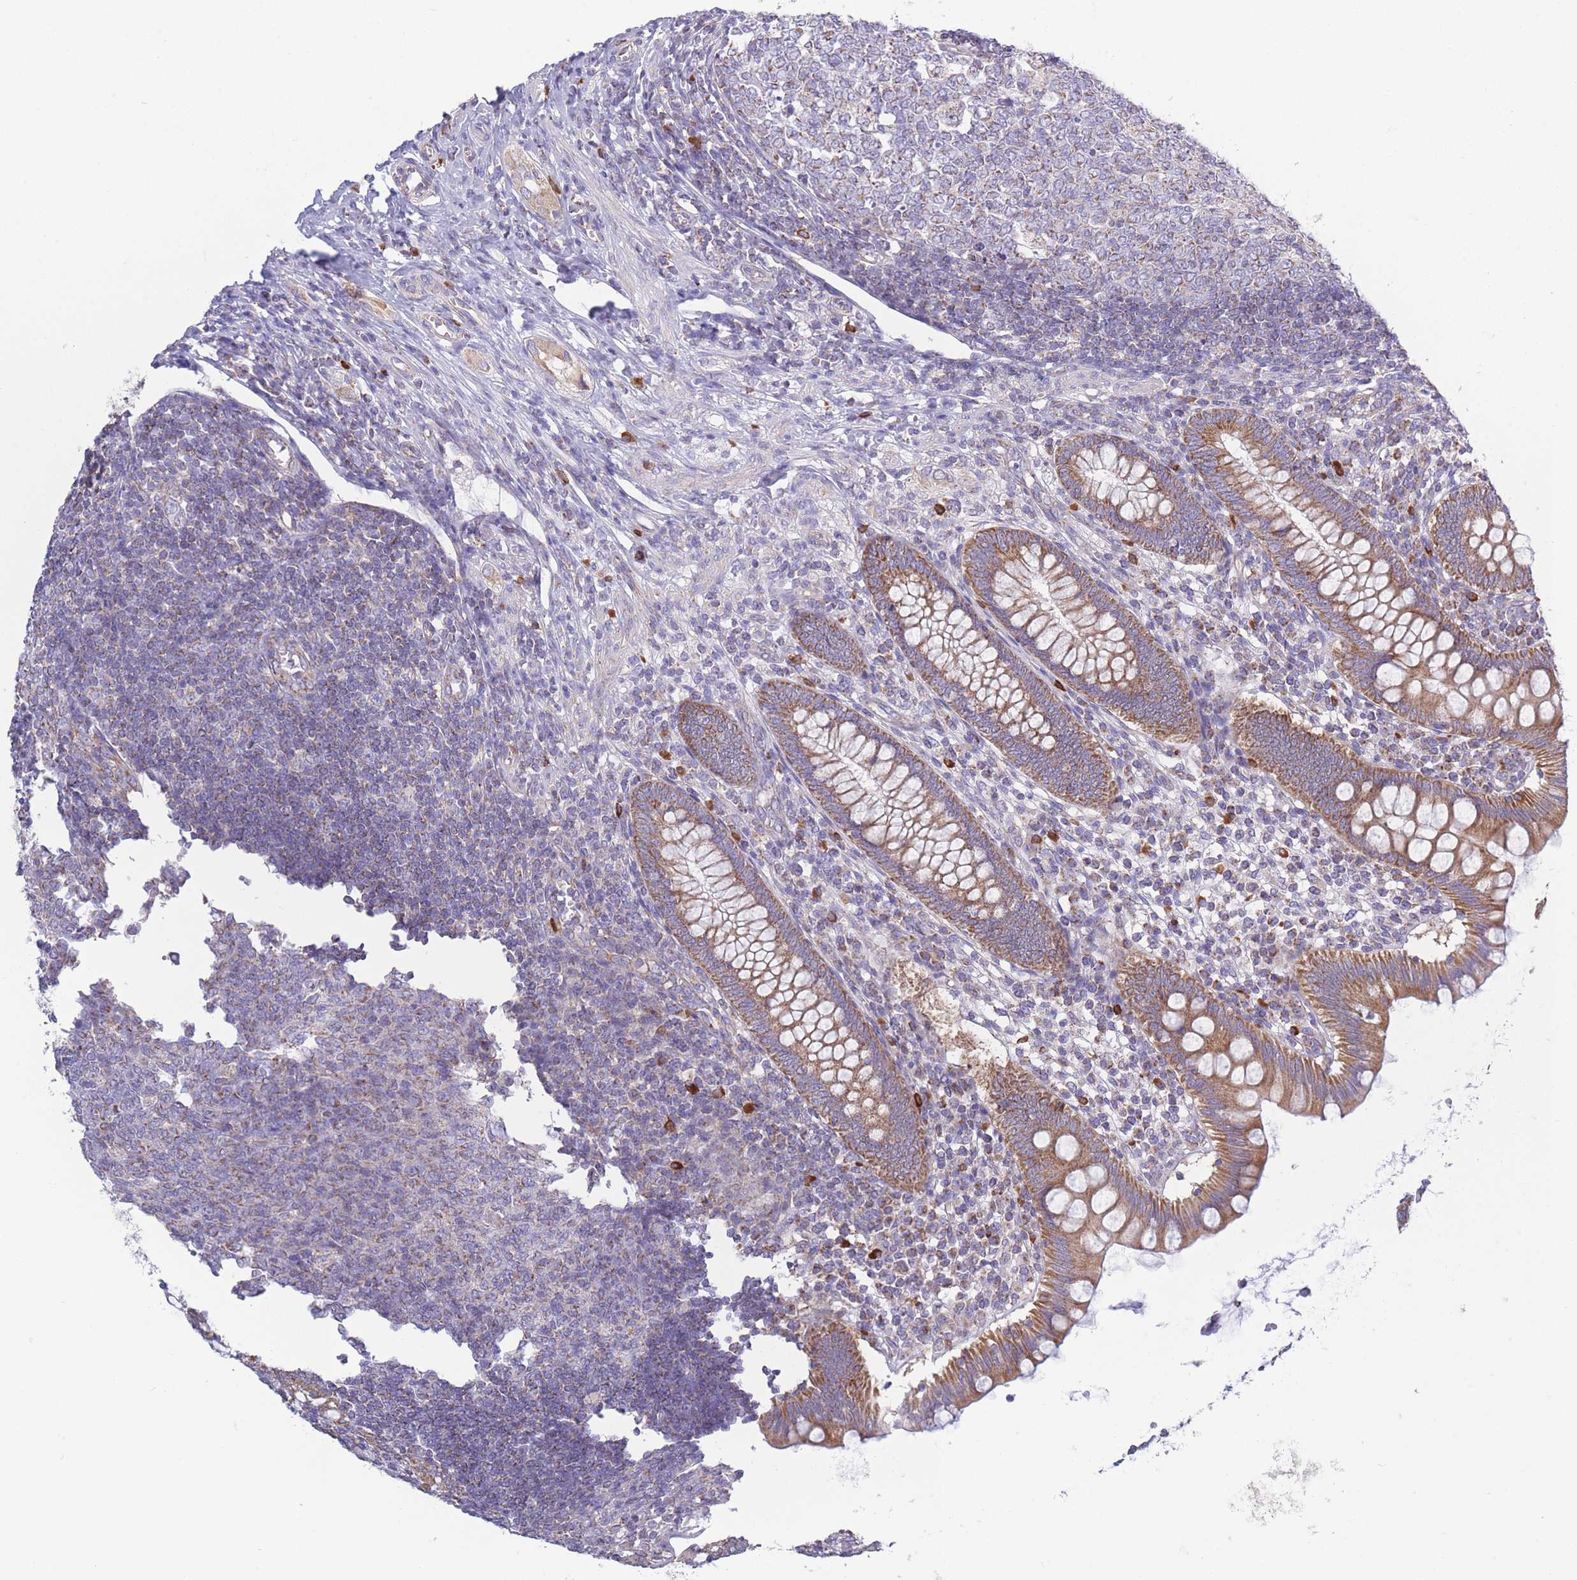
{"staining": {"intensity": "moderate", "quantity": "25%-75%", "location": "cytoplasmic/membranous"}, "tissue": "appendix", "cell_type": "Glandular cells", "image_type": "normal", "snomed": [{"axis": "morphology", "description": "Normal tissue, NOS"}, {"axis": "topography", "description": "Appendix"}], "caption": "DAB (3,3'-diaminobenzidine) immunohistochemical staining of unremarkable human appendix reveals moderate cytoplasmic/membranous protein staining in about 25%-75% of glandular cells.", "gene": "PDHA1", "patient": {"sex": "male", "age": 14}}